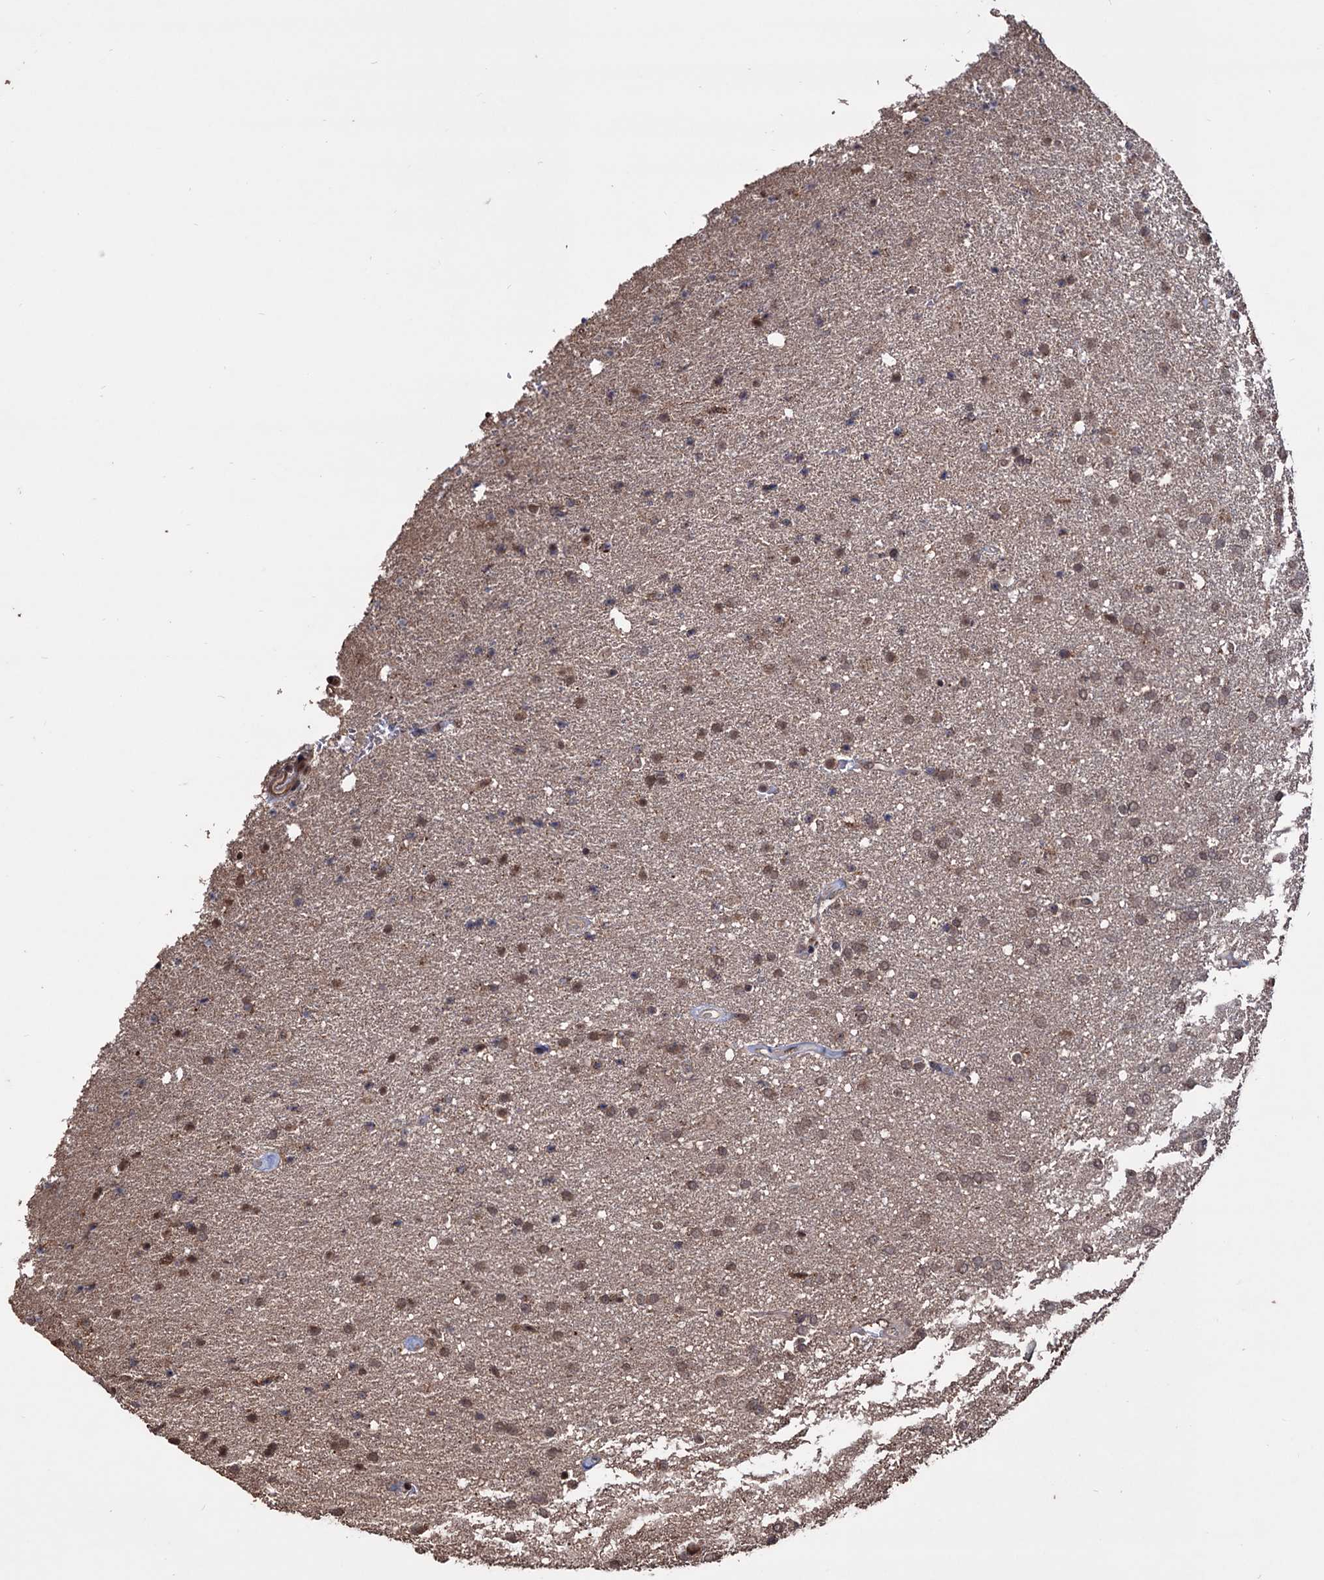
{"staining": {"intensity": "moderate", "quantity": "25%-75%", "location": "cytoplasmic/membranous"}, "tissue": "glioma", "cell_type": "Tumor cells", "image_type": "cancer", "snomed": [{"axis": "morphology", "description": "Glioma, malignant, High grade"}, {"axis": "topography", "description": "Brain"}], "caption": "Human malignant glioma (high-grade) stained with a brown dye demonstrates moderate cytoplasmic/membranous positive expression in about 25%-75% of tumor cells.", "gene": "KLF5", "patient": {"sex": "male", "age": 72}}